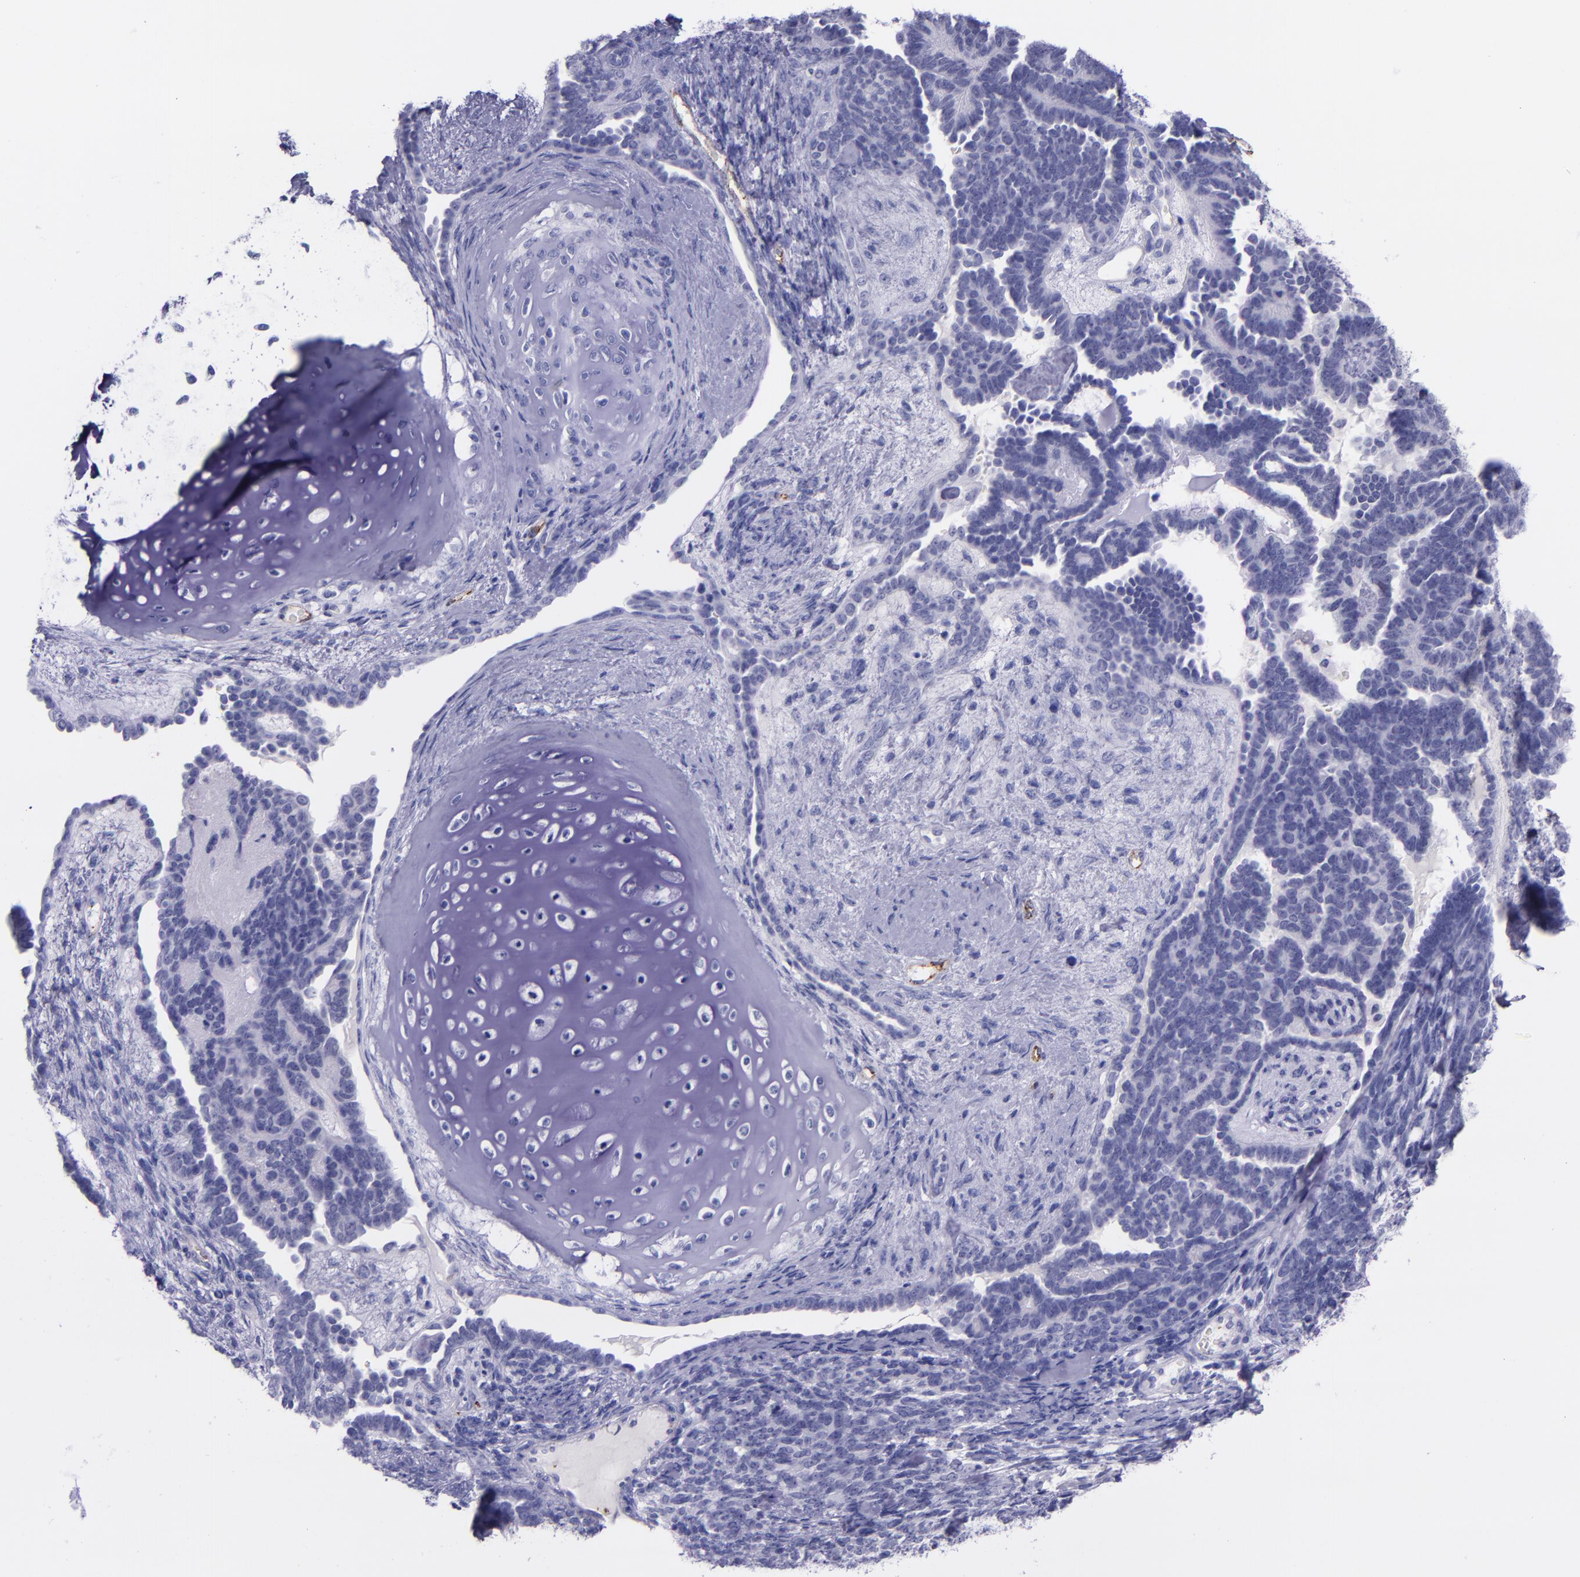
{"staining": {"intensity": "negative", "quantity": "none", "location": "none"}, "tissue": "endometrial cancer", "cell_type": "Tumor cells", "image_type": "cancer", "snomed": [{"axis": "morphology", "description": "Neoplasm, malignant, NOS"}, {"axis": "topography", "description": "Endometrium"}], "caption": "Immunohistochemistry (IHC) image of endometrial cancer stained for a protein (brown), which exhibits no staining in tumor cells.", "gene": "SELE", "patient": {"sex": "female", "age": 74}}